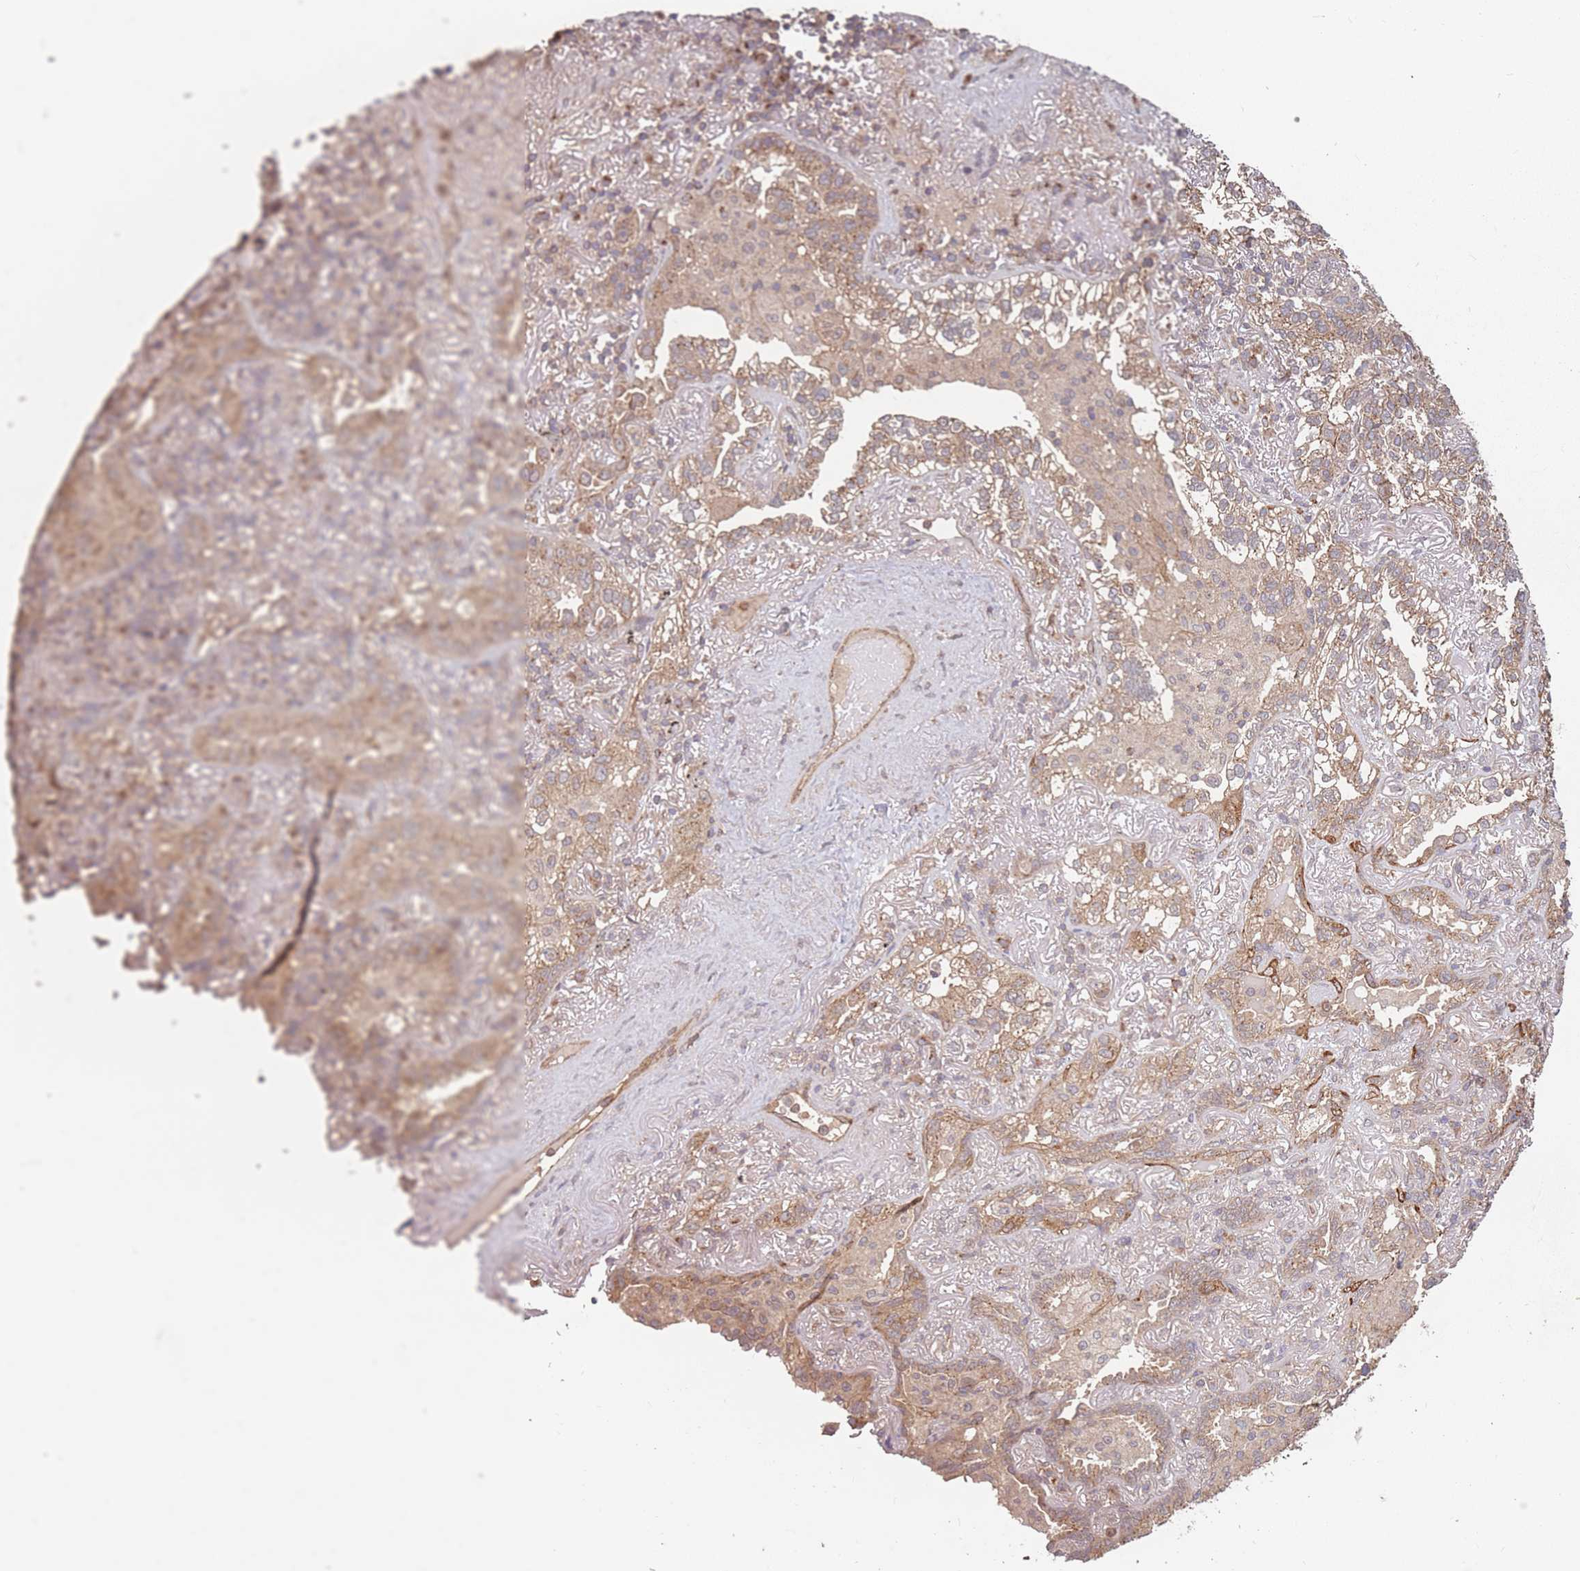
{"staining": {"intensity": "moderate", "quantity": ">75%", "location": "cytoplasmic/membranous"}, "tissue": "lung cancer", "cell_type": "Tumor cells", "image_type": "cancer", "snomed": [{"axis": "morphology", "description": "Adenocarcinoma, NOS"}, {"axis": "topography", "description": "Lung"}], "caption": "This photomicrograph shows immunohistochemistry staining of lung cancer, with medium moderate cytoplasmic/membranous staining in approximately >75% of tumor cells.", "gene": "C3orf14", "patient": {"sex": "female", "age": 69}}